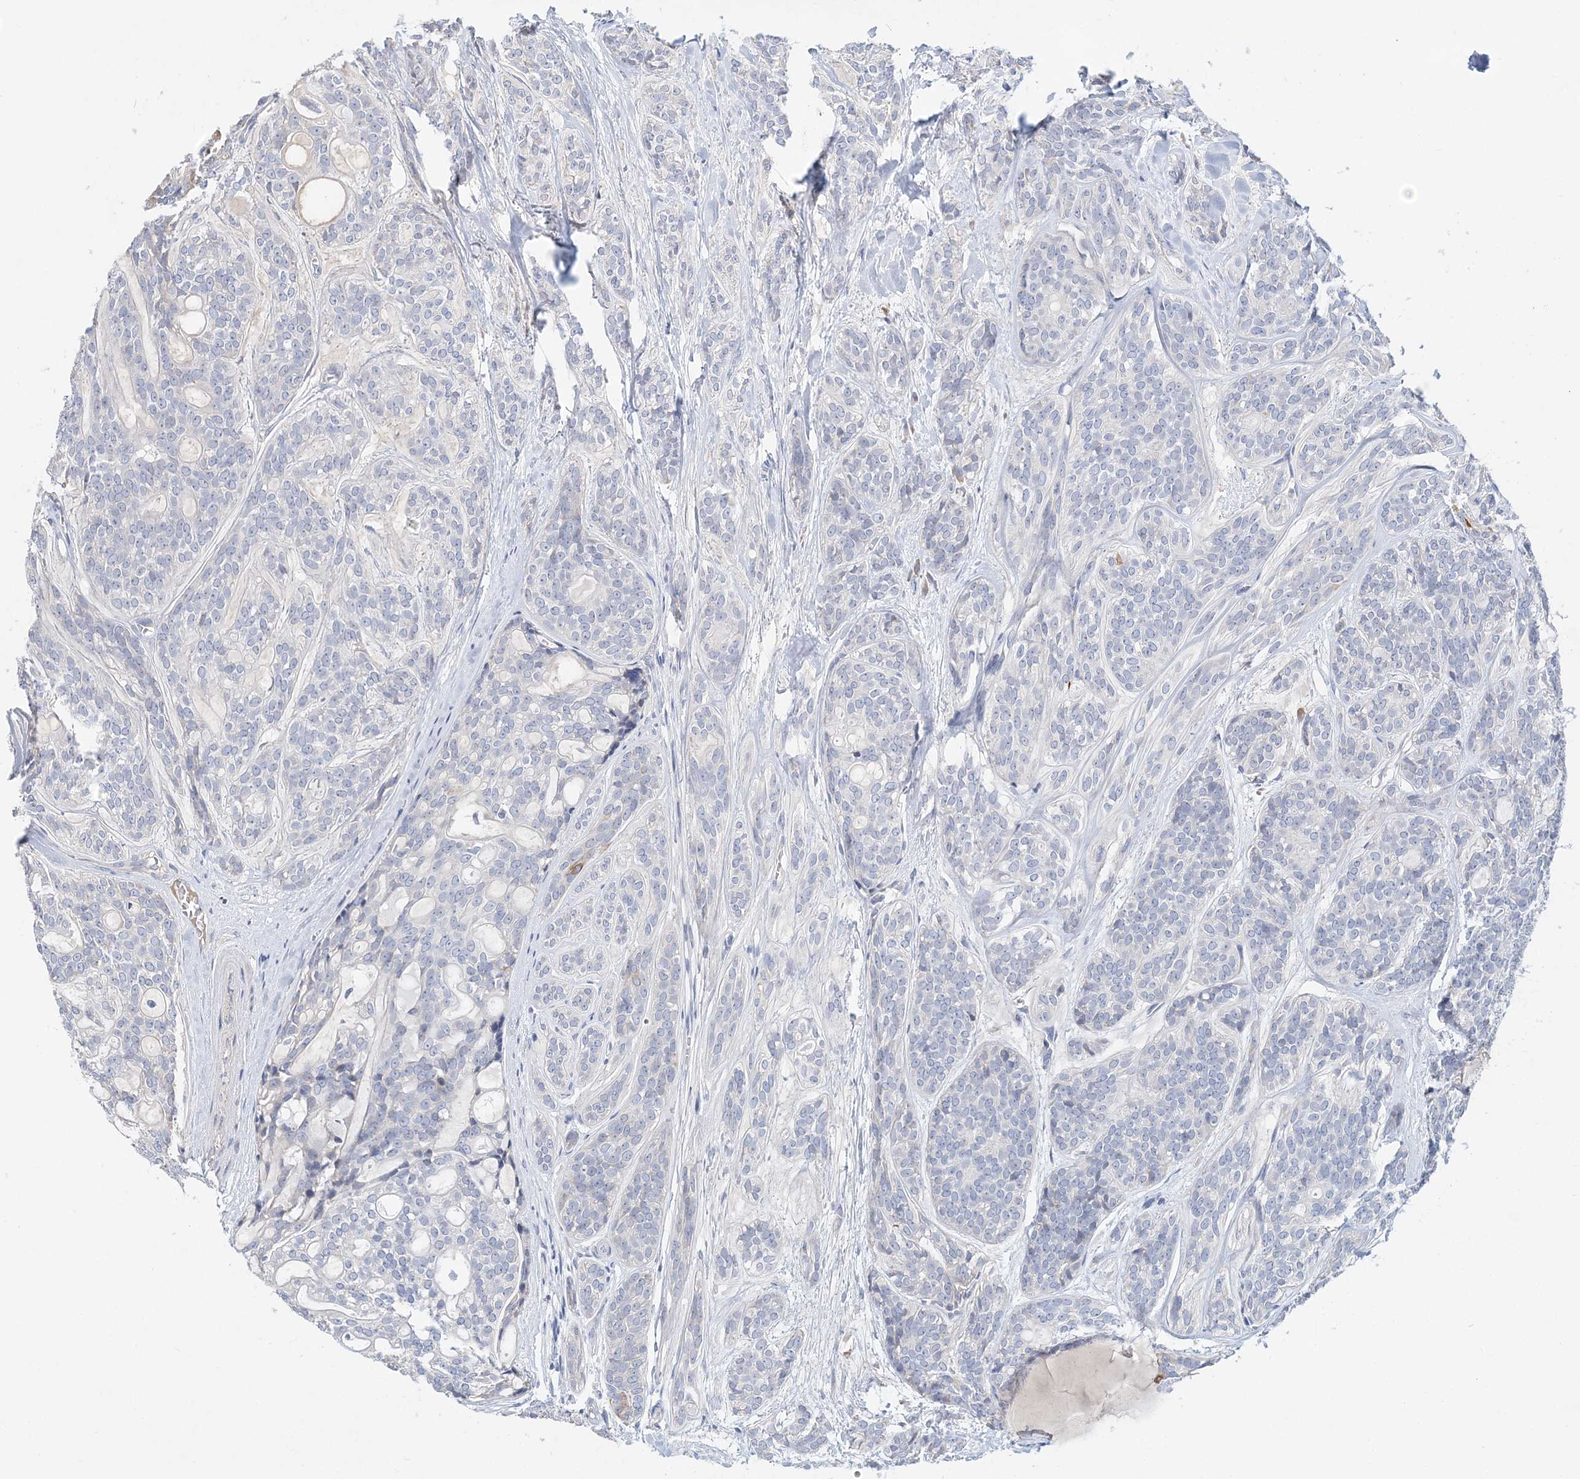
{"staining": {"intensity": "negative", "quantity": "none", "location": "none"}, "tissue": "head and neck cancer", "cell_type": "Tumor cells", "image_type": "cancer", "snomed": [{"axis": "morphology", "description": "Adenocarcinoma, NOS"}, {"axis": "topography", "description": "Head-Neck"}], "caption": "High power microscopy histopathology image of an immunohistochemistry (IHC) image of head and neck cancer (adenocarcinoma), revealing no significant expression in tumor cells. (DAB (3,3'-diaminobenzidine) IHC visualized using brightfield microscopy, high magnification).", "gene": "LRRIQ4", "patient": {"sex": "male", "age": 66}}